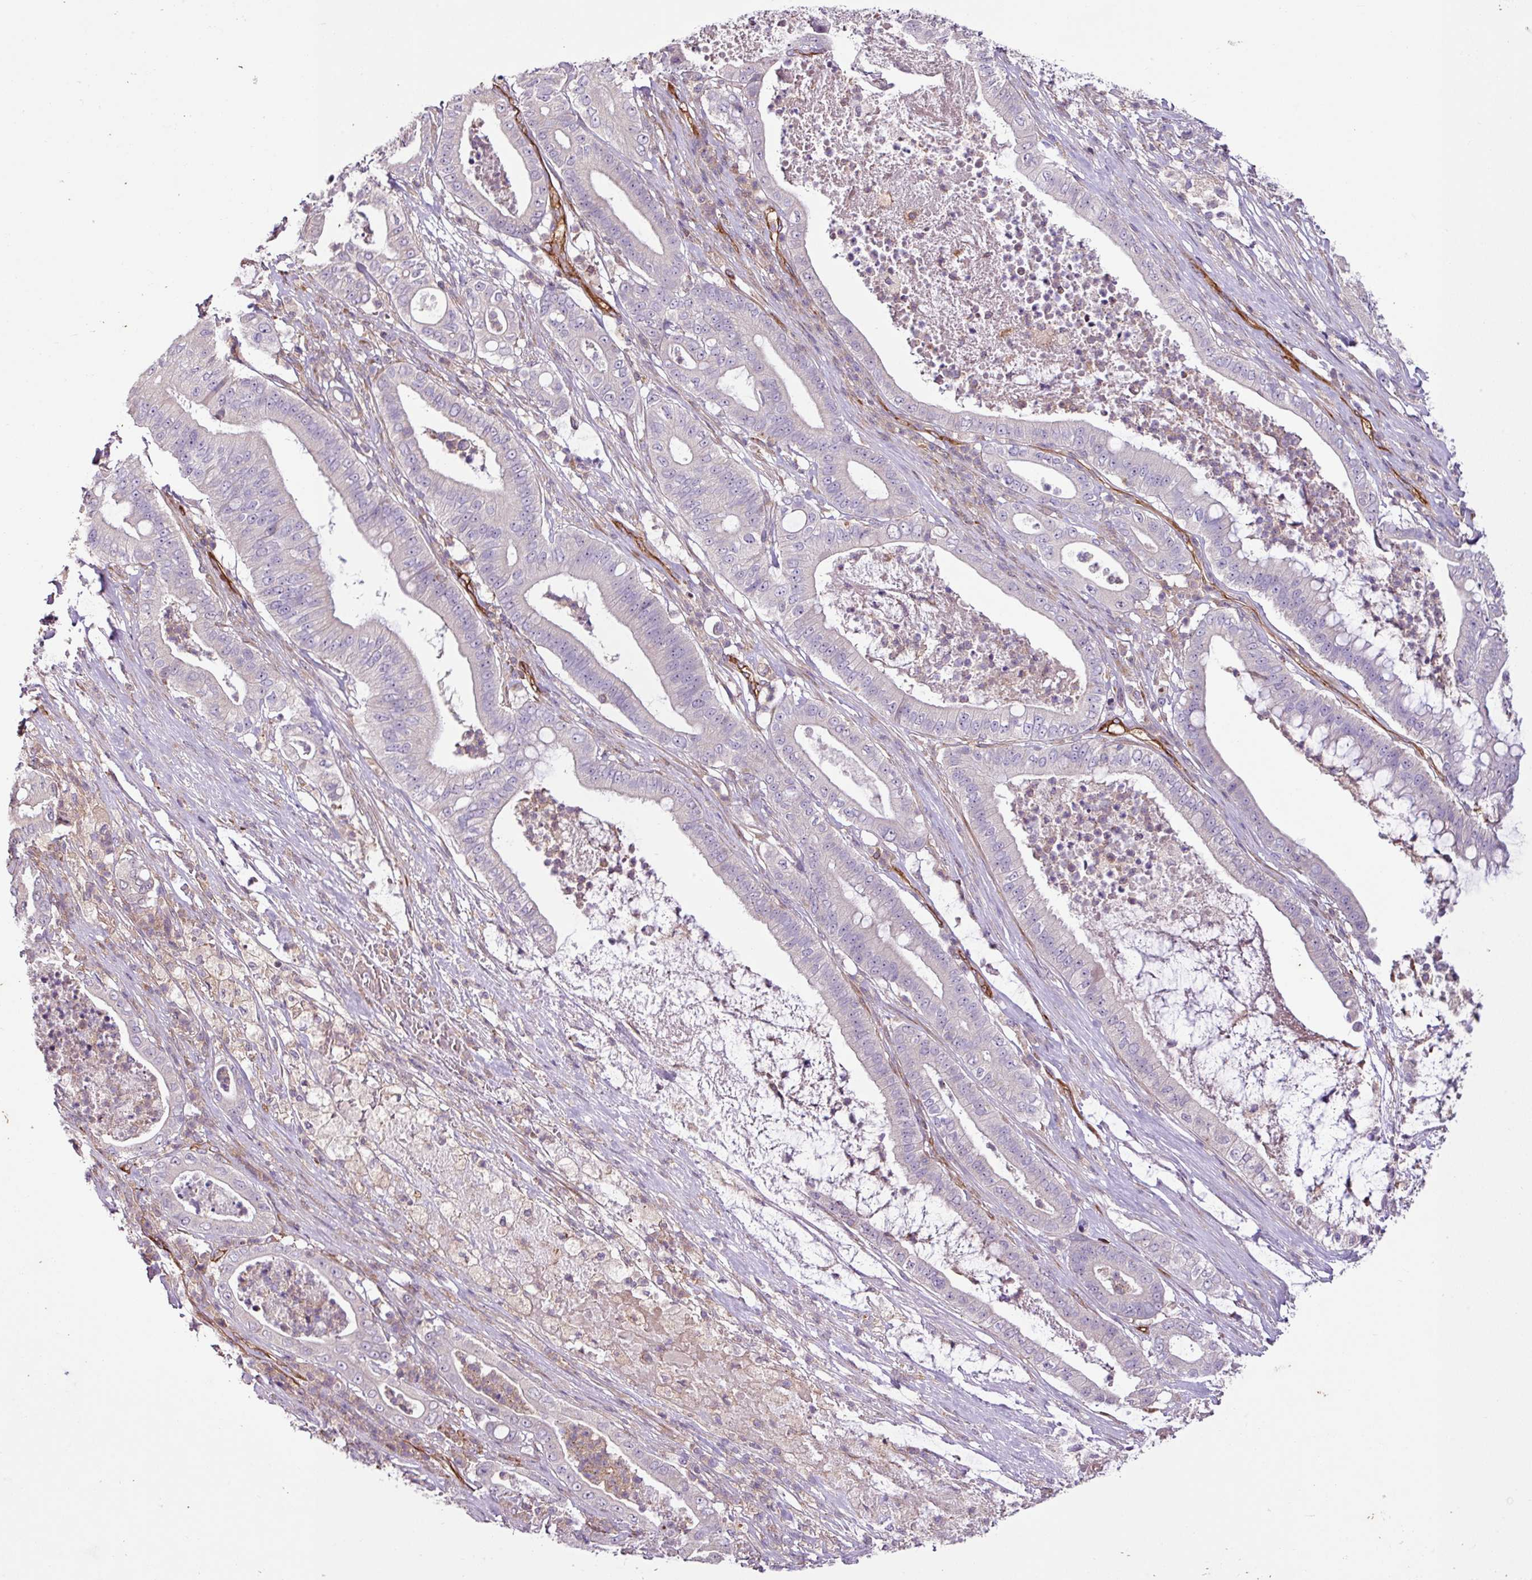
{"staining": {"intensity": "negative", "quantity": "none", "location": "none"}, "tissue": "pancreatic cancer", "cell_type": "Tumor cells", "image_type": "cancer", "snomed": [{"axis": "morphology", "description": "Adenocarcinoma, NOS"}, {"axis": "topography", "description": "Pancreas"}], "caption": "The immunohistochemistry histopathology image has no significant staining in tumor cells of adenocarcinoma (pancreatic) tissue. Brightfield microscopy of immunohistochemistry stained with DAB (brown) and hematoxylin (blue), captured at high magnification.", "gene": "ZNF106", "patient": {"sex": "male", "age": 71}}